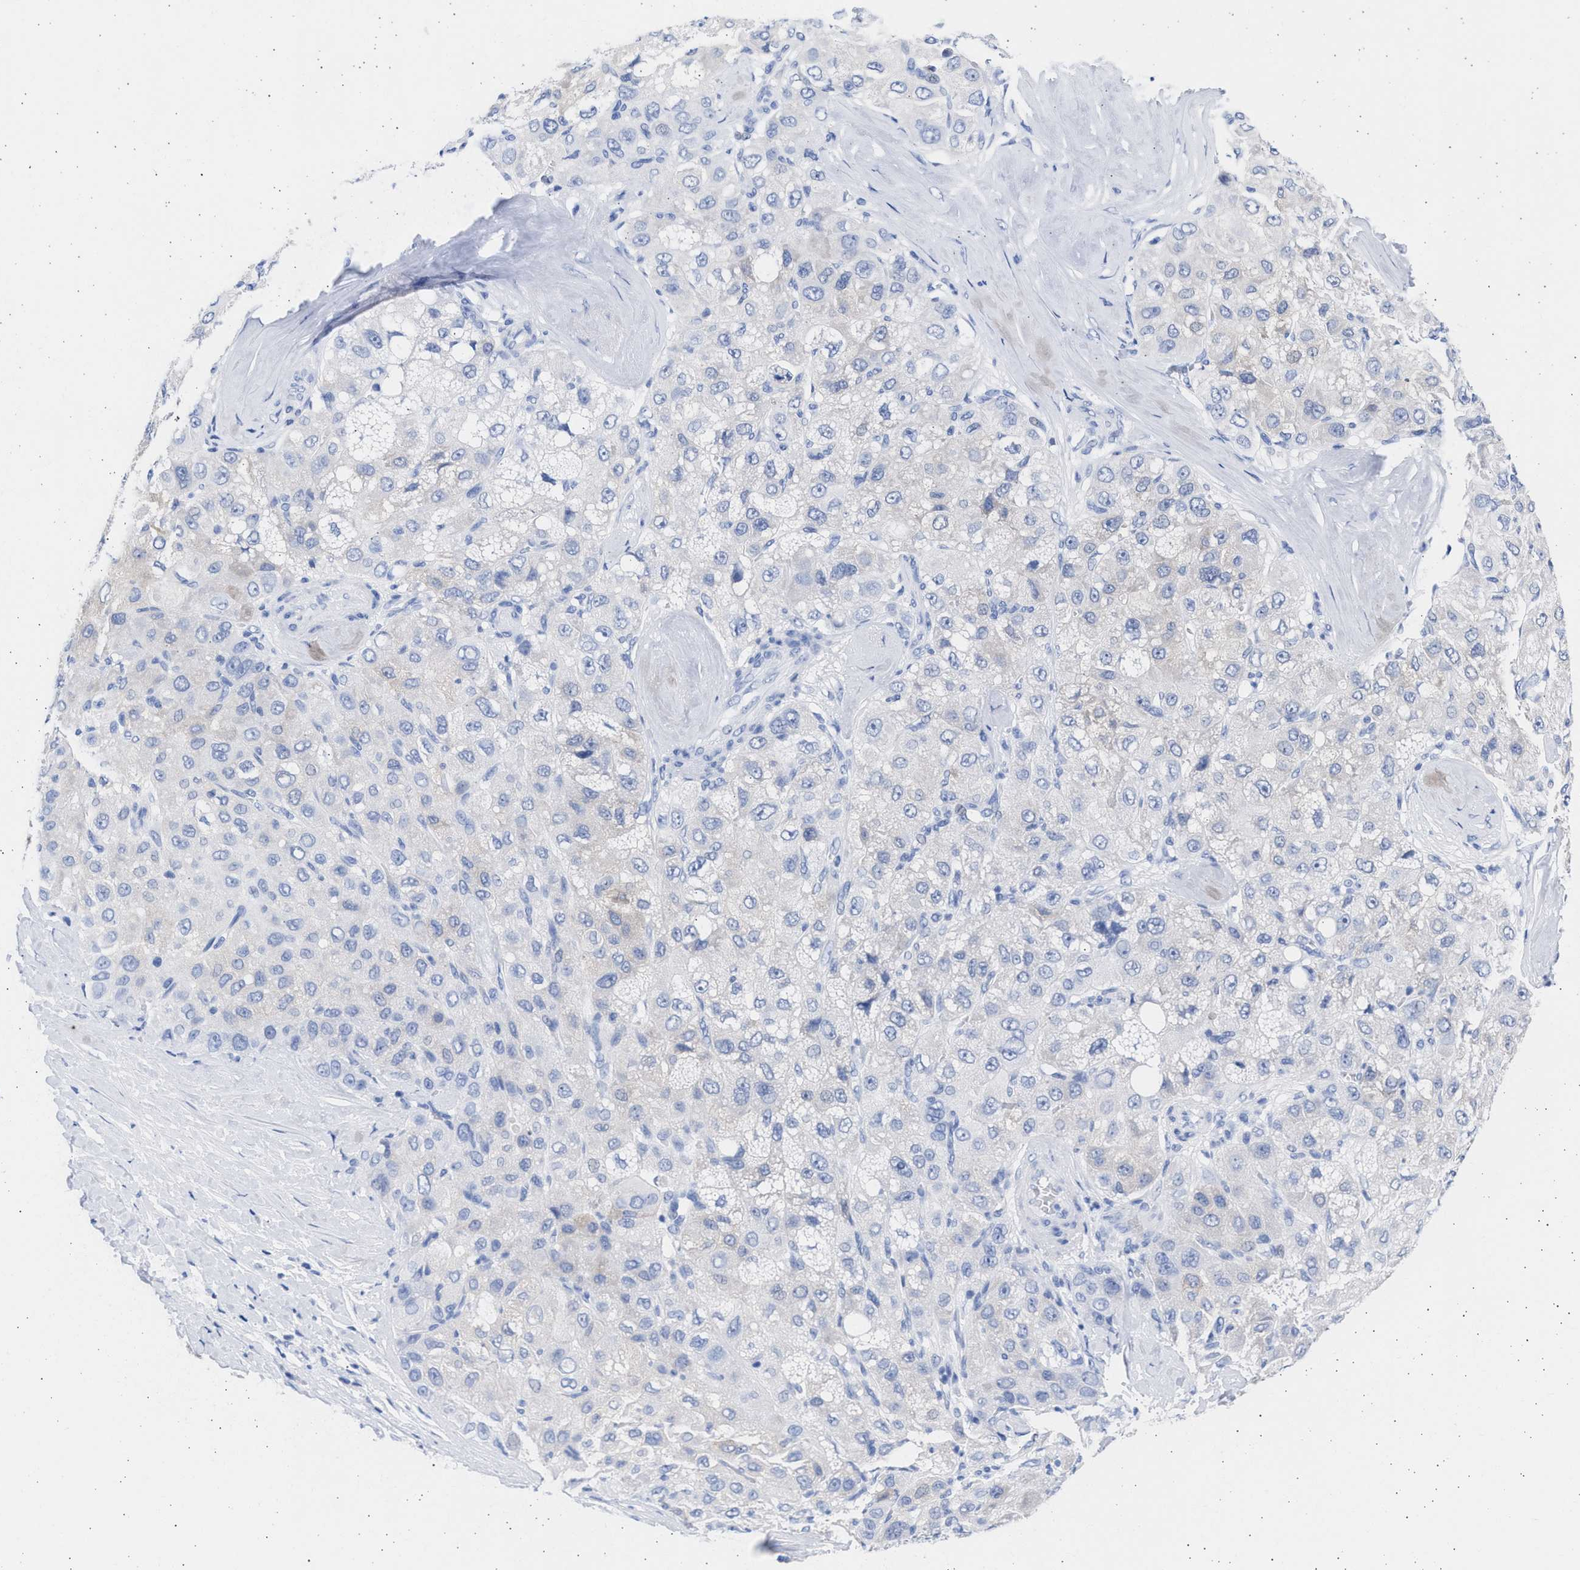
{"staining": {"intensity": "negative", "quantity": "none", "location": "none"}, "tissue": "liver cancer", "cell_type": "Tumor cells", "image_type": "cancer", "snomed": [{"axis": "morphology", "description": "Carcinoma, Hepatocellular, NOS"}, {"axis": "topography", "description": "Liver"}], "caption": "This is a micrograph of IHC staining of liver hepatocellular carcinoma, which shows no positivity in tumor cells.", "gene": "ALDOC", "patient": {"sex": "male", "age": 80}}